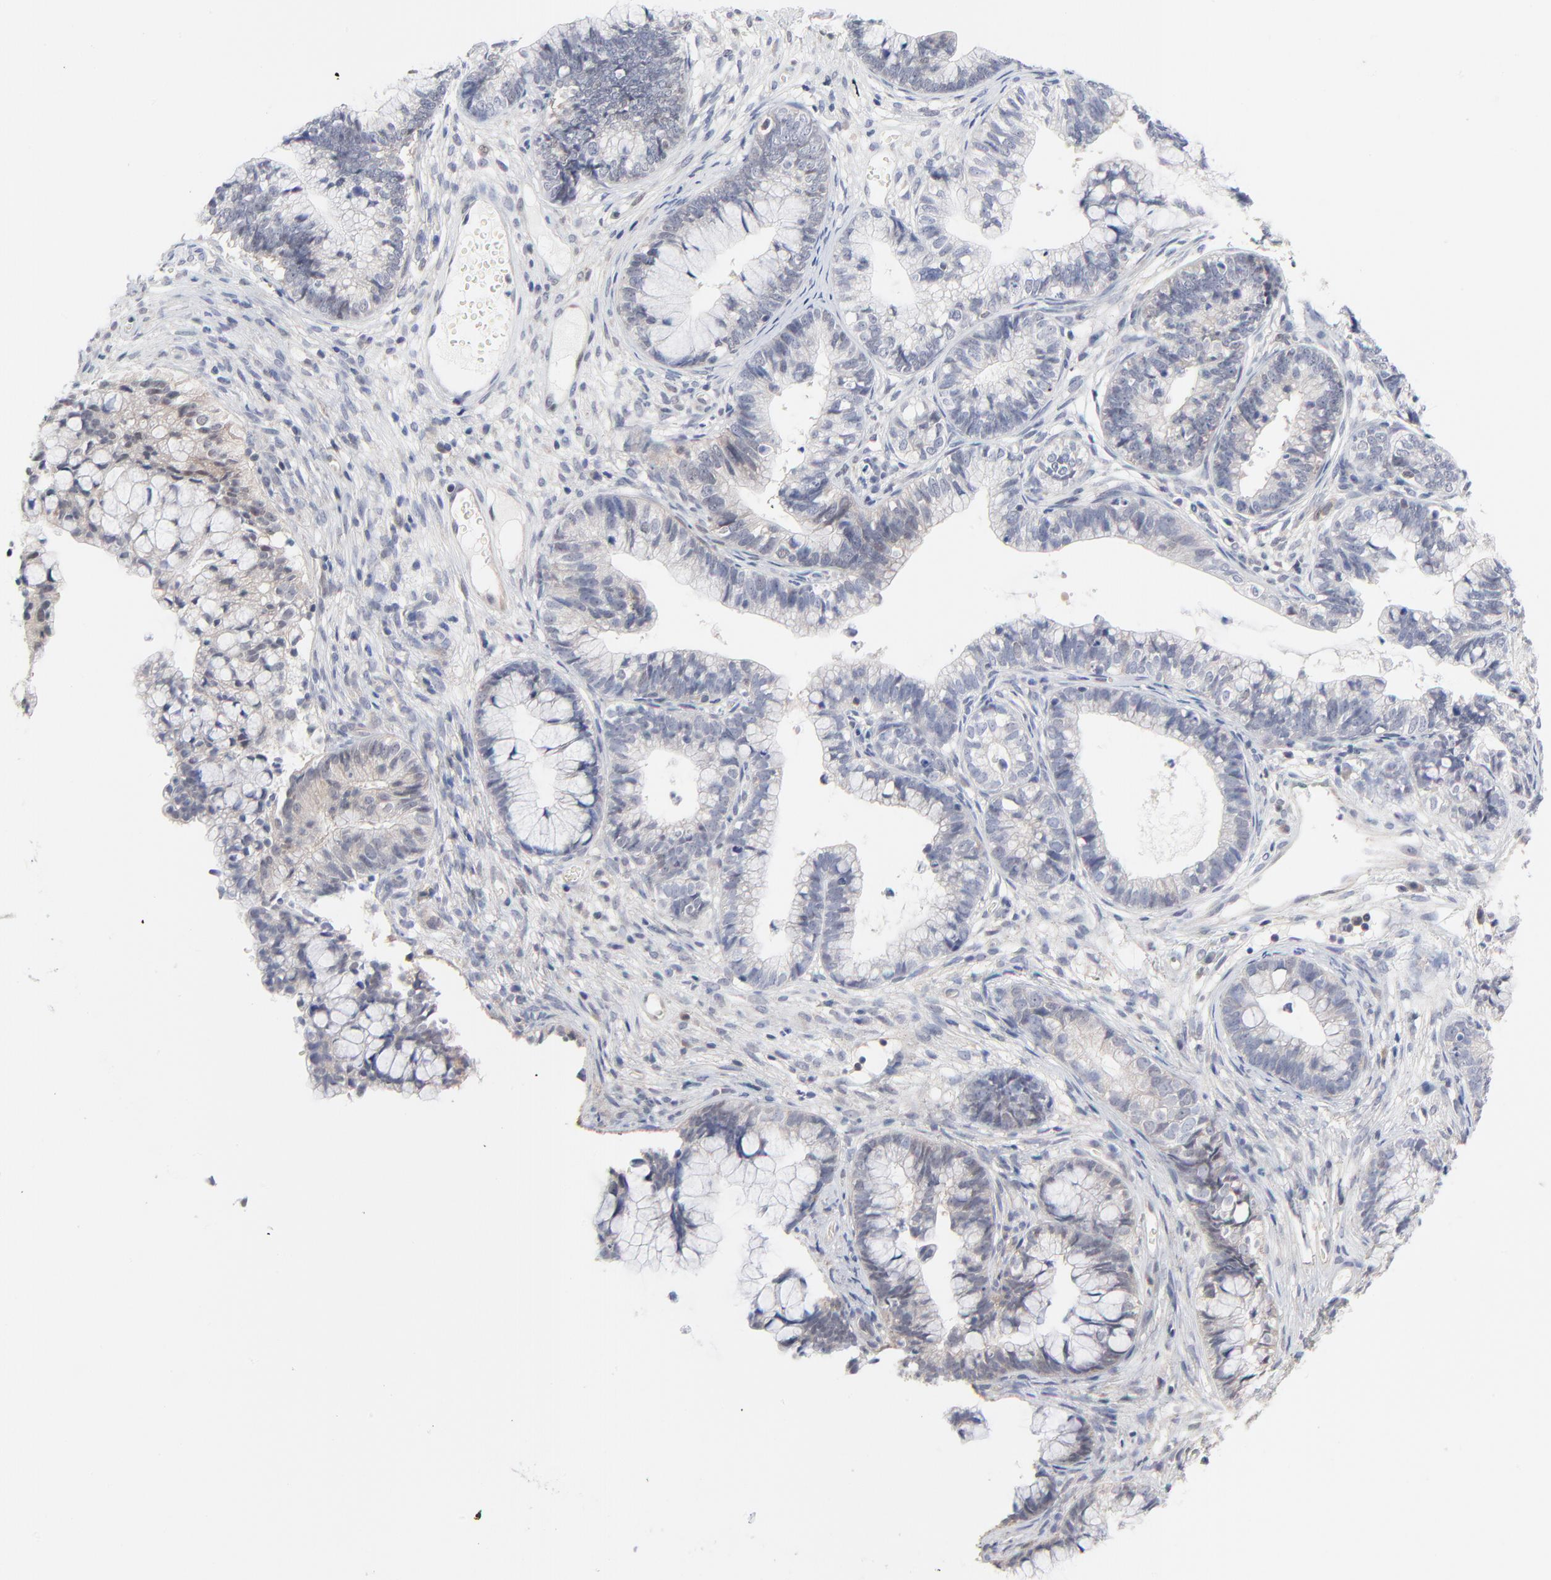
{"staining": {"intensity": "weak", "quantity": "<25%", "location": "cytoplasmic/membranous"}, "tissue": "cervical cancer", "cell_type": "Tumor cells", "image_type": "cancer", "snomed": [{"axis": "morphology", "description": "Adenocarcinoma, NOS"}, {"axis": "topography", "description": "Cervix"}], "caption": "High magnification brightfield microscopy of cervical cancer (adenocarcinoma) stained with DAB (brown) and counterstained with hematoxylin (blue): tumor cells show no significant expression.", "gene": "RPS6KB1", "patient": {"sex": "female", "age": 44}}